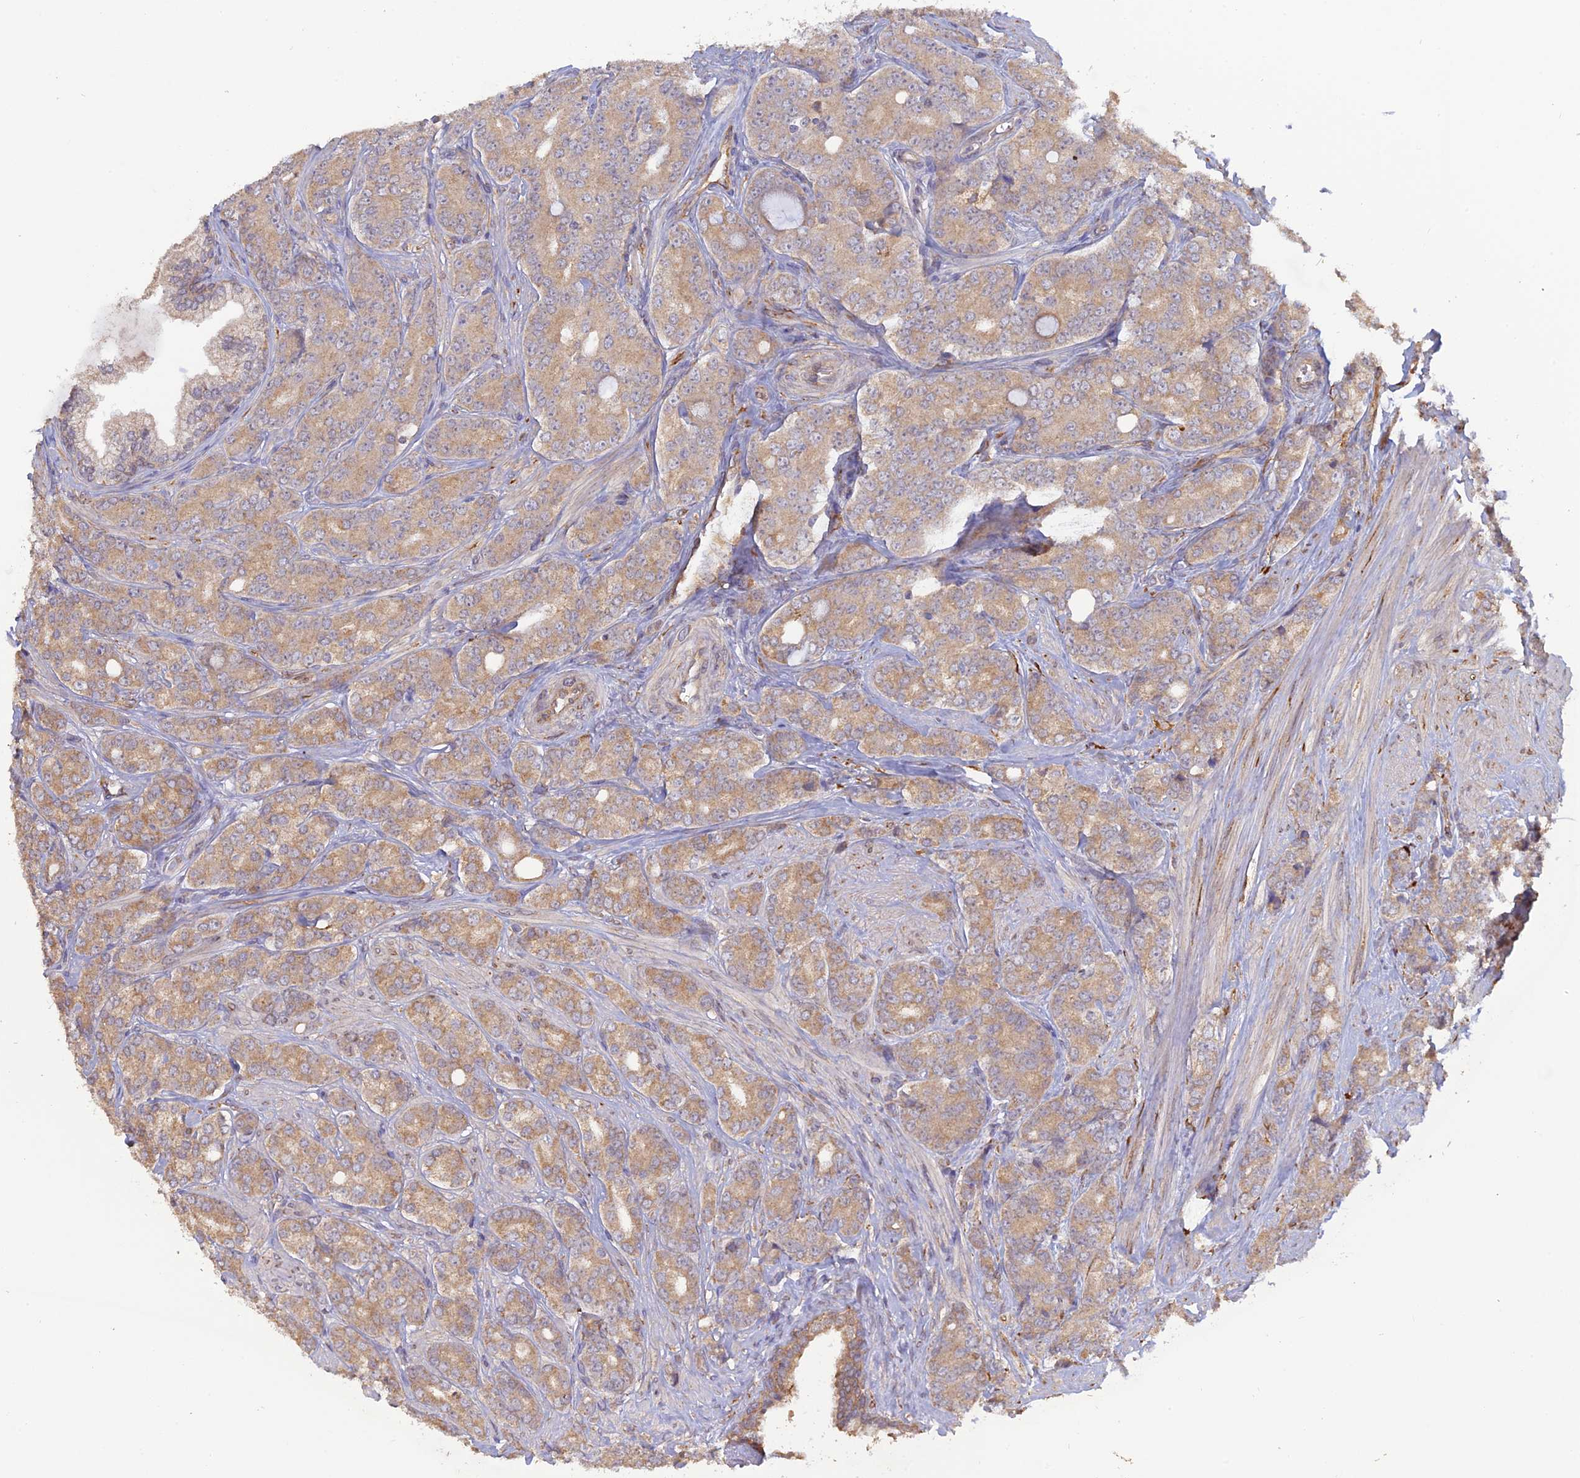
{"staining": {"intensity": "weak", "quantity": ">75%", "location": "cytoplasmic/membranous"}, "tissue": "prostate cancer", "cell_type": "Tumor cells", "image_type": "cancer", "snomed": [{"axis": "morphology", "description": "Adenocarcinoma, High grade"}, {"axis": "topography", "description": "Prostate"}], "caption": "Prostate cancer (adenocarcinoma (high-grade)) tissue exhibits weak cytoplasmic/membranous positivity in approximately >75% of tumor cells", "gene": "PPIC", "patient": {"sex": "male", "age": 62}}